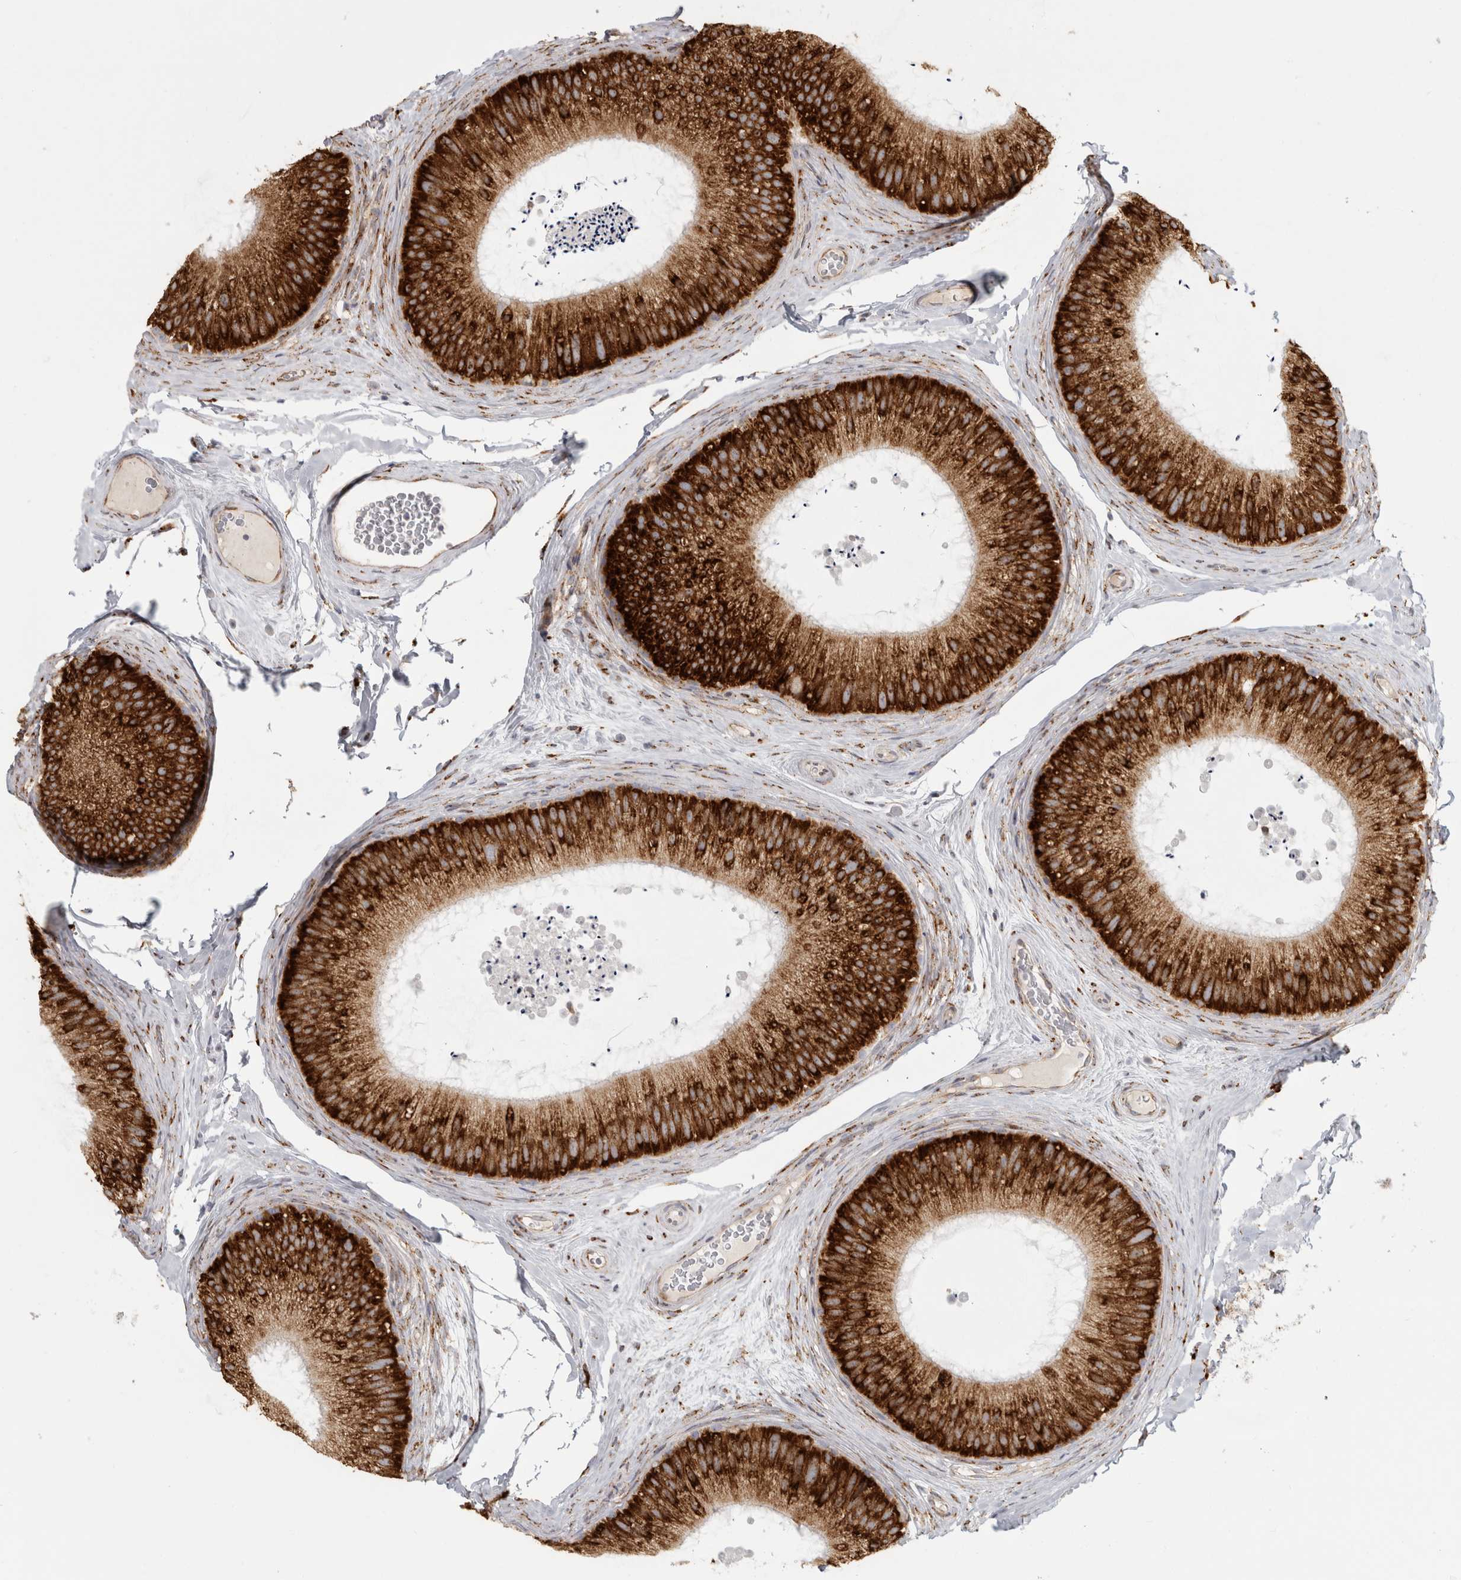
{"staining": {"intensity": "strong", "quantity": ">75%", "location": "cytoplasmic/membranous"}, "tissue": "epididymis", "cell_type": "Glandular cells", "image_type": "normal", "snomed": [{"axis": "morphology", "description": "Normal tissue, NOS"}, {"axis": "topography", "description": "Epididymis"}], "caption": "About >75% of glandular cells in benign epididymis demonstrate strong cytoplasmic/membranous protein positivity as visualized by brown immunohistochemical staining.", "gene": "OSTN", "patient": {"sex": "male", "age": 45}}